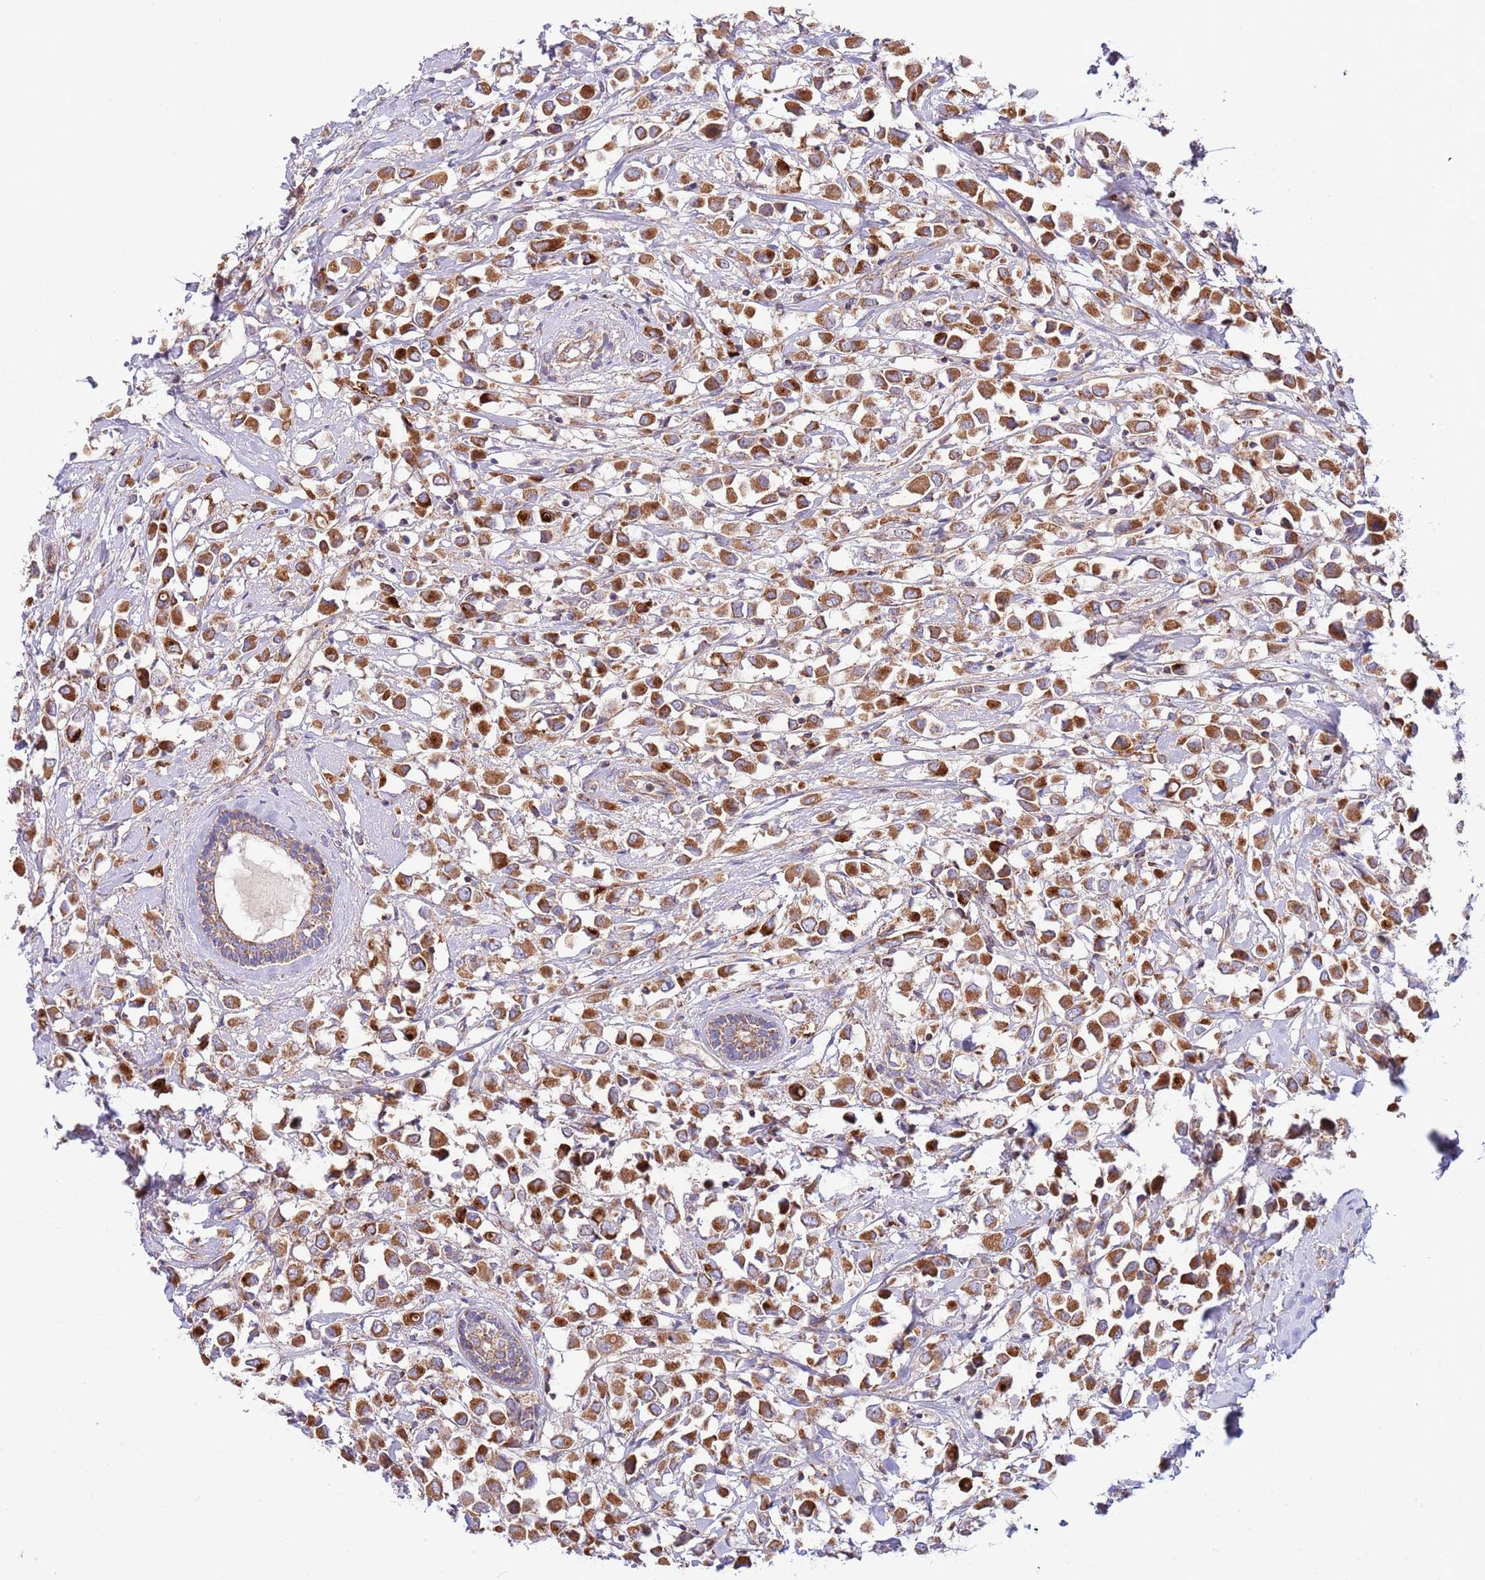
{"staining": {"intensity": "strong", "quantity": ">75%", "location": "cytoplasmic/membranous"}, "tissue": "breast cancer", "cell_type": "Tumor cells", "image_type": "cancer", "snomed": [{"axis": "morphology", "description": "Duct carcinoma"}, {"axis": "topography", "description": "Breast"}], "caption": "This micrograph demonstrates immunohistochemistry staining of human infiltrating ductal carcinoma (breast), with high strong cytoplasmic/membranous staining in approximately >75% of tumor cells.", "gene": "DNAJA3", "patient": {"sex": "female", "age": 61}}